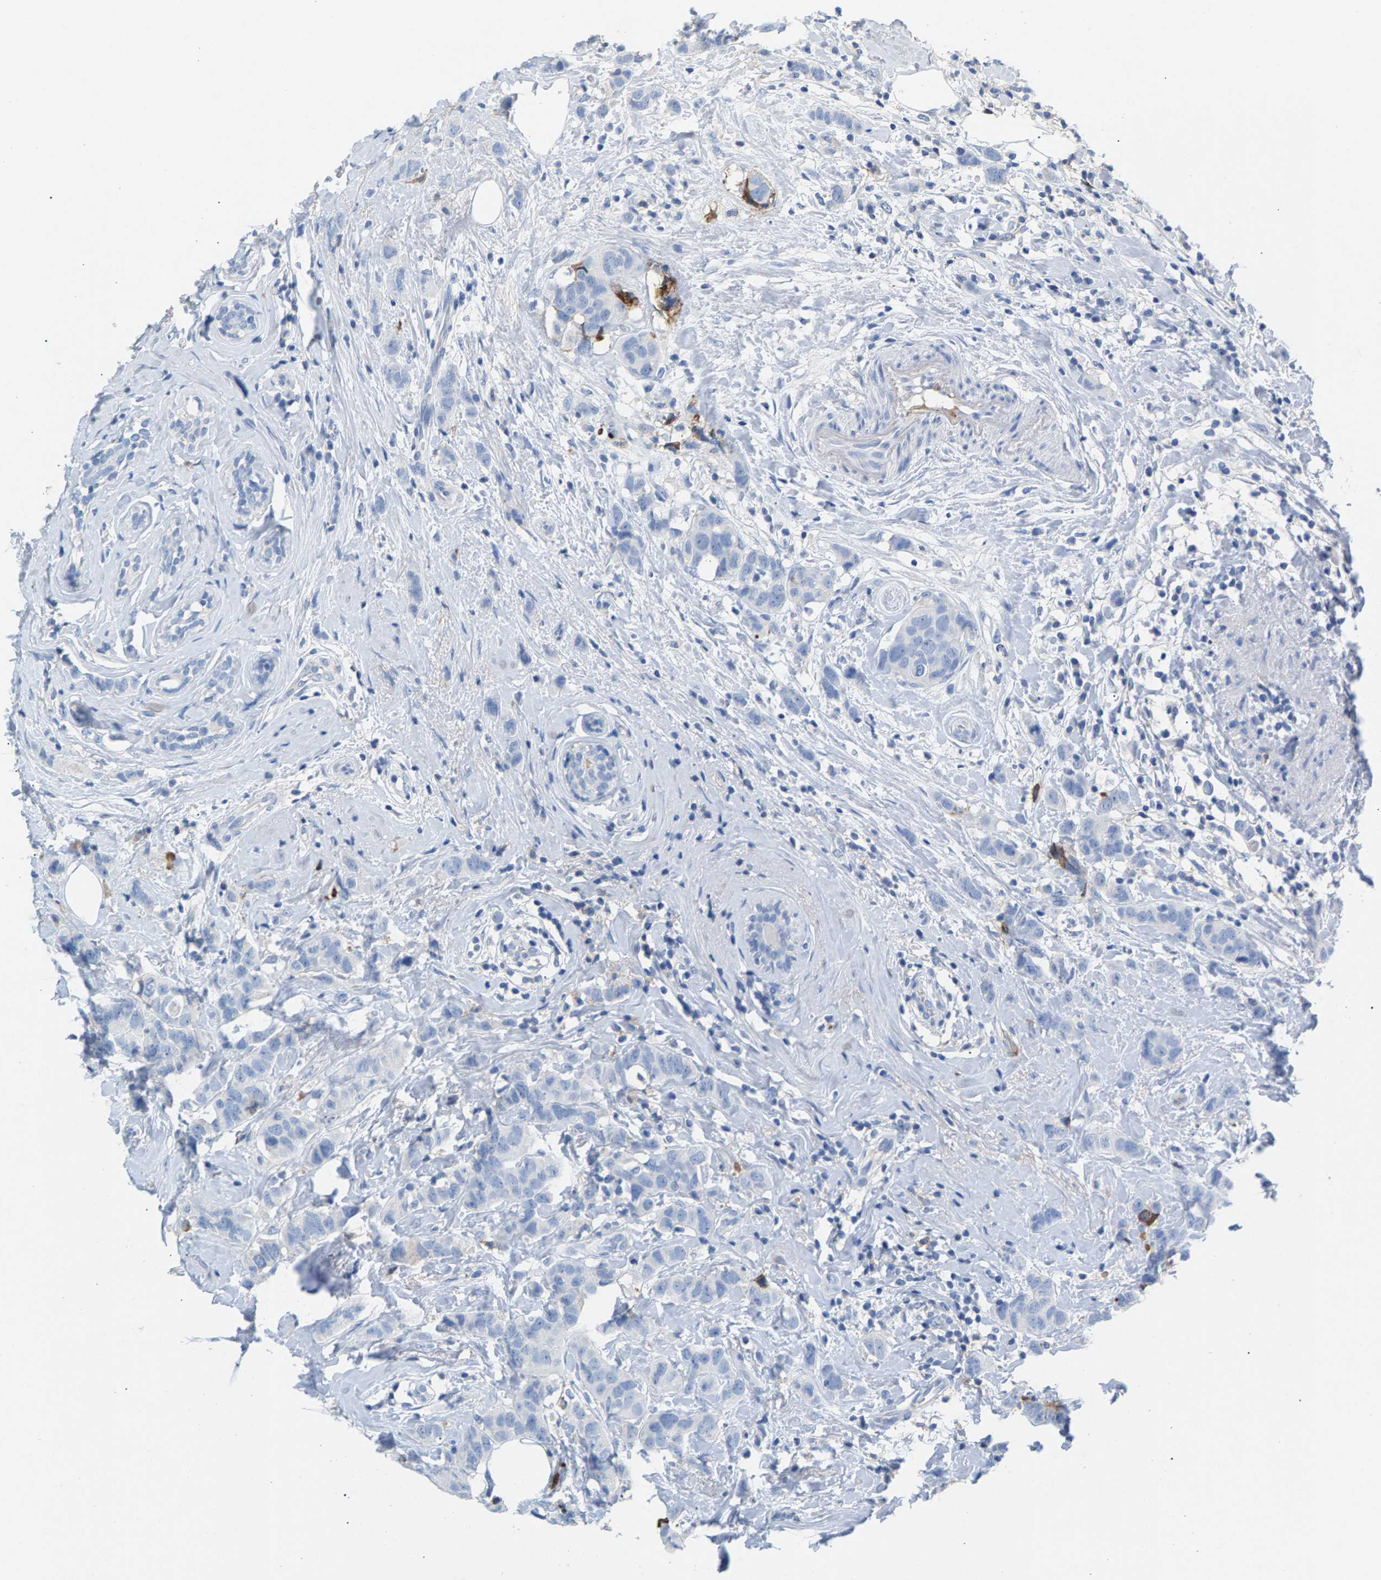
{"staining": {"intensity": "negative", "quantity": "none", "location": "none"}, "tissue": "breast cancer", "cell_type": "Tumor cells", "image_type": "cancer", "snomed": [{"axis": "morphology", "description": "Normal tissue, NOS"}, {"axis": "morphology", "description": "Duct carcinoma"}, {"axis": "topography", "description": "Breast"}], "caption": "An immunohistochemistry histopathology image of breast cancer (infiltrating ductal carcinoma) is shown. There is no staining in tumor cells of breast cancer (infiltrating ductal carcinoma).", "gene": "APOH", "patient": {"sex": "female", "age": 50}}